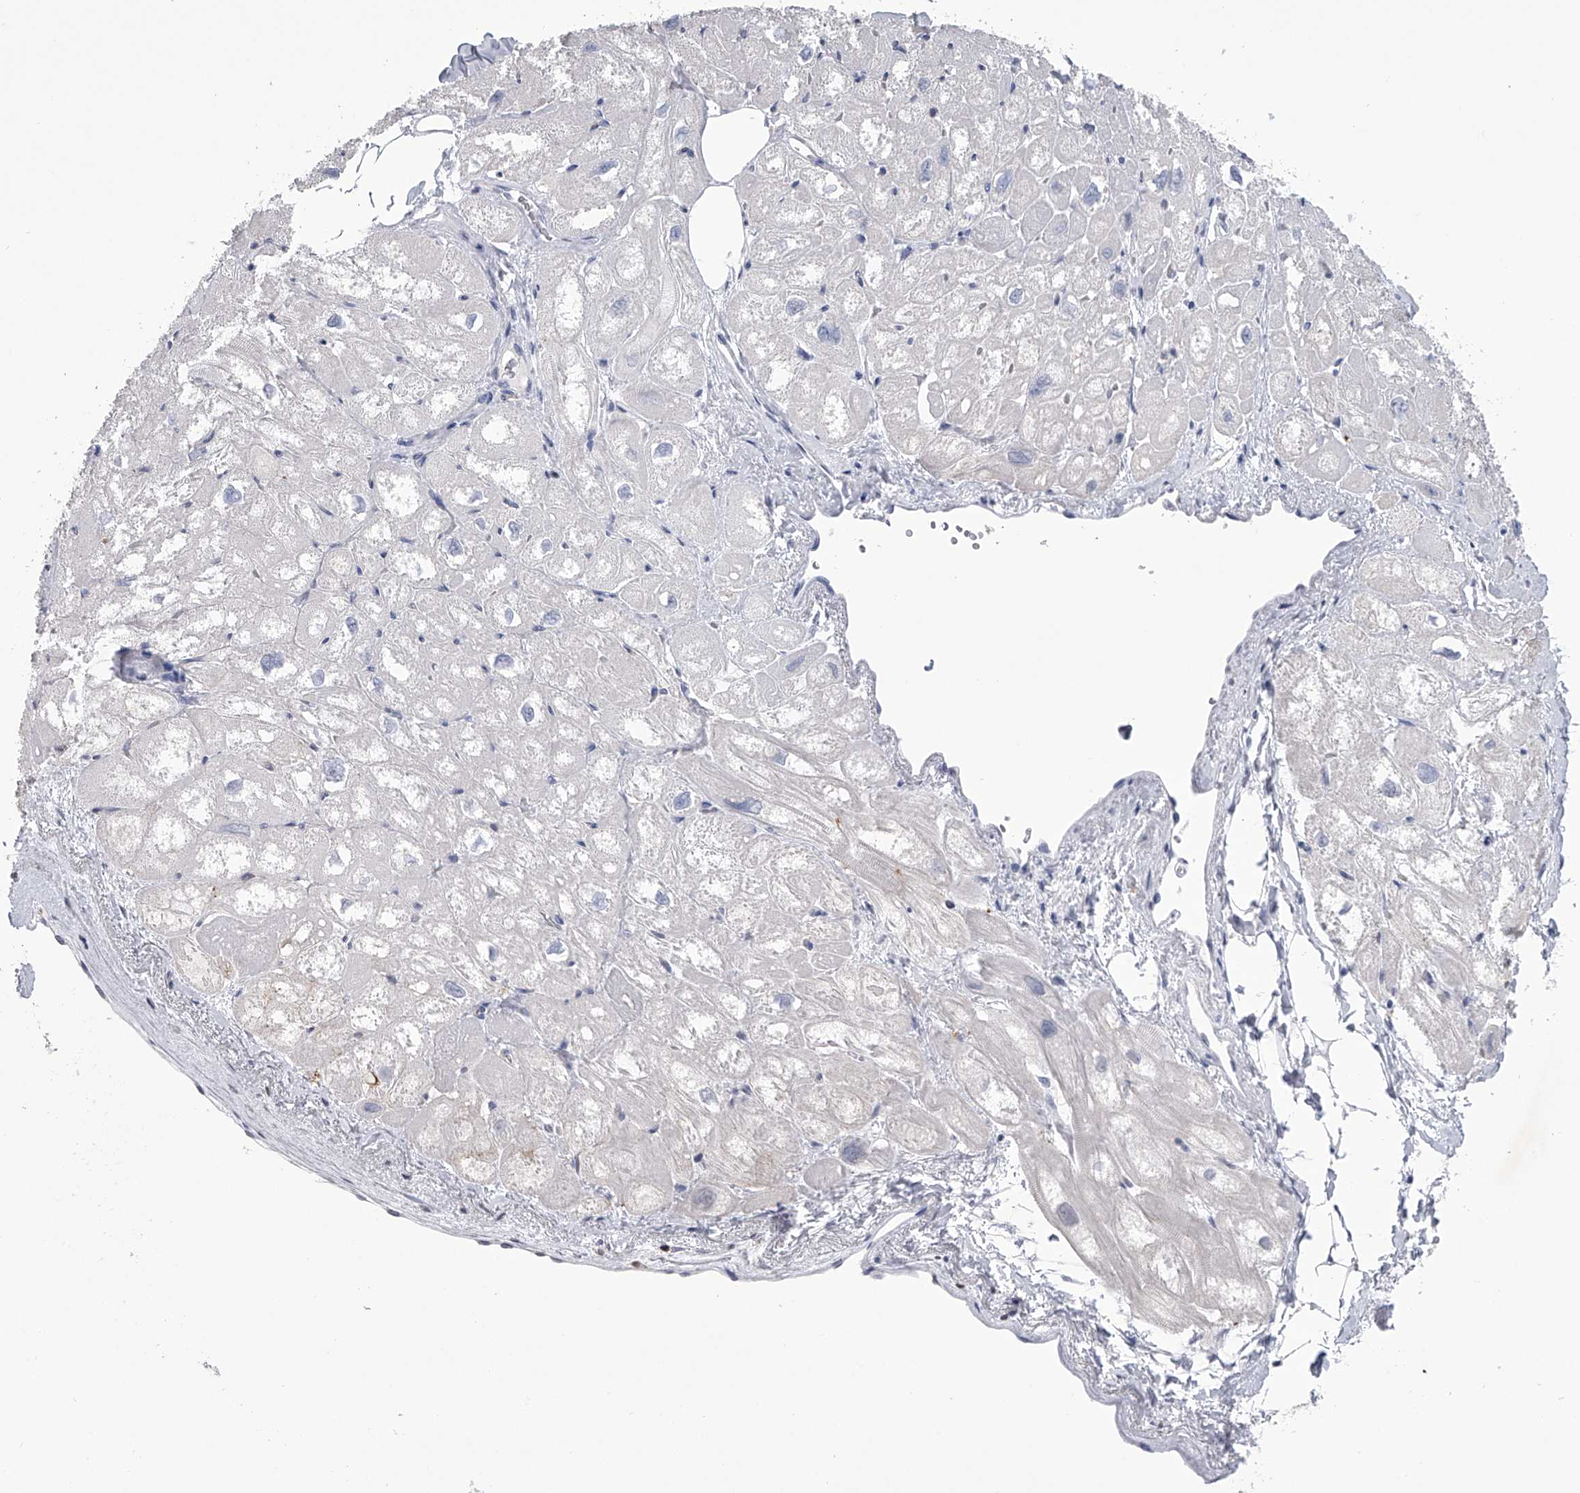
{"staining": {"intensity": "negative", "quantity": "none", "location": "none"}, "tissue": "heart muscle", "cell_type": "Cardiomyocytes", "image_type": "normal", "snomed": [{"axis": "morphology", "description": "Normal tissue, NOS"}, {"axis": "topography", "description": "Heart"}], "caption": "Micrograph shows no protein expression in cardiomyocytes of benign heart muscle. Brightfield microscopy of immunohistochemistry (IHC) stained with DAB (brown) and hematoxylin (blue), captured at high magnification.", "gene": "TASP1", "patient": {"sex": "male", "age": 50}}